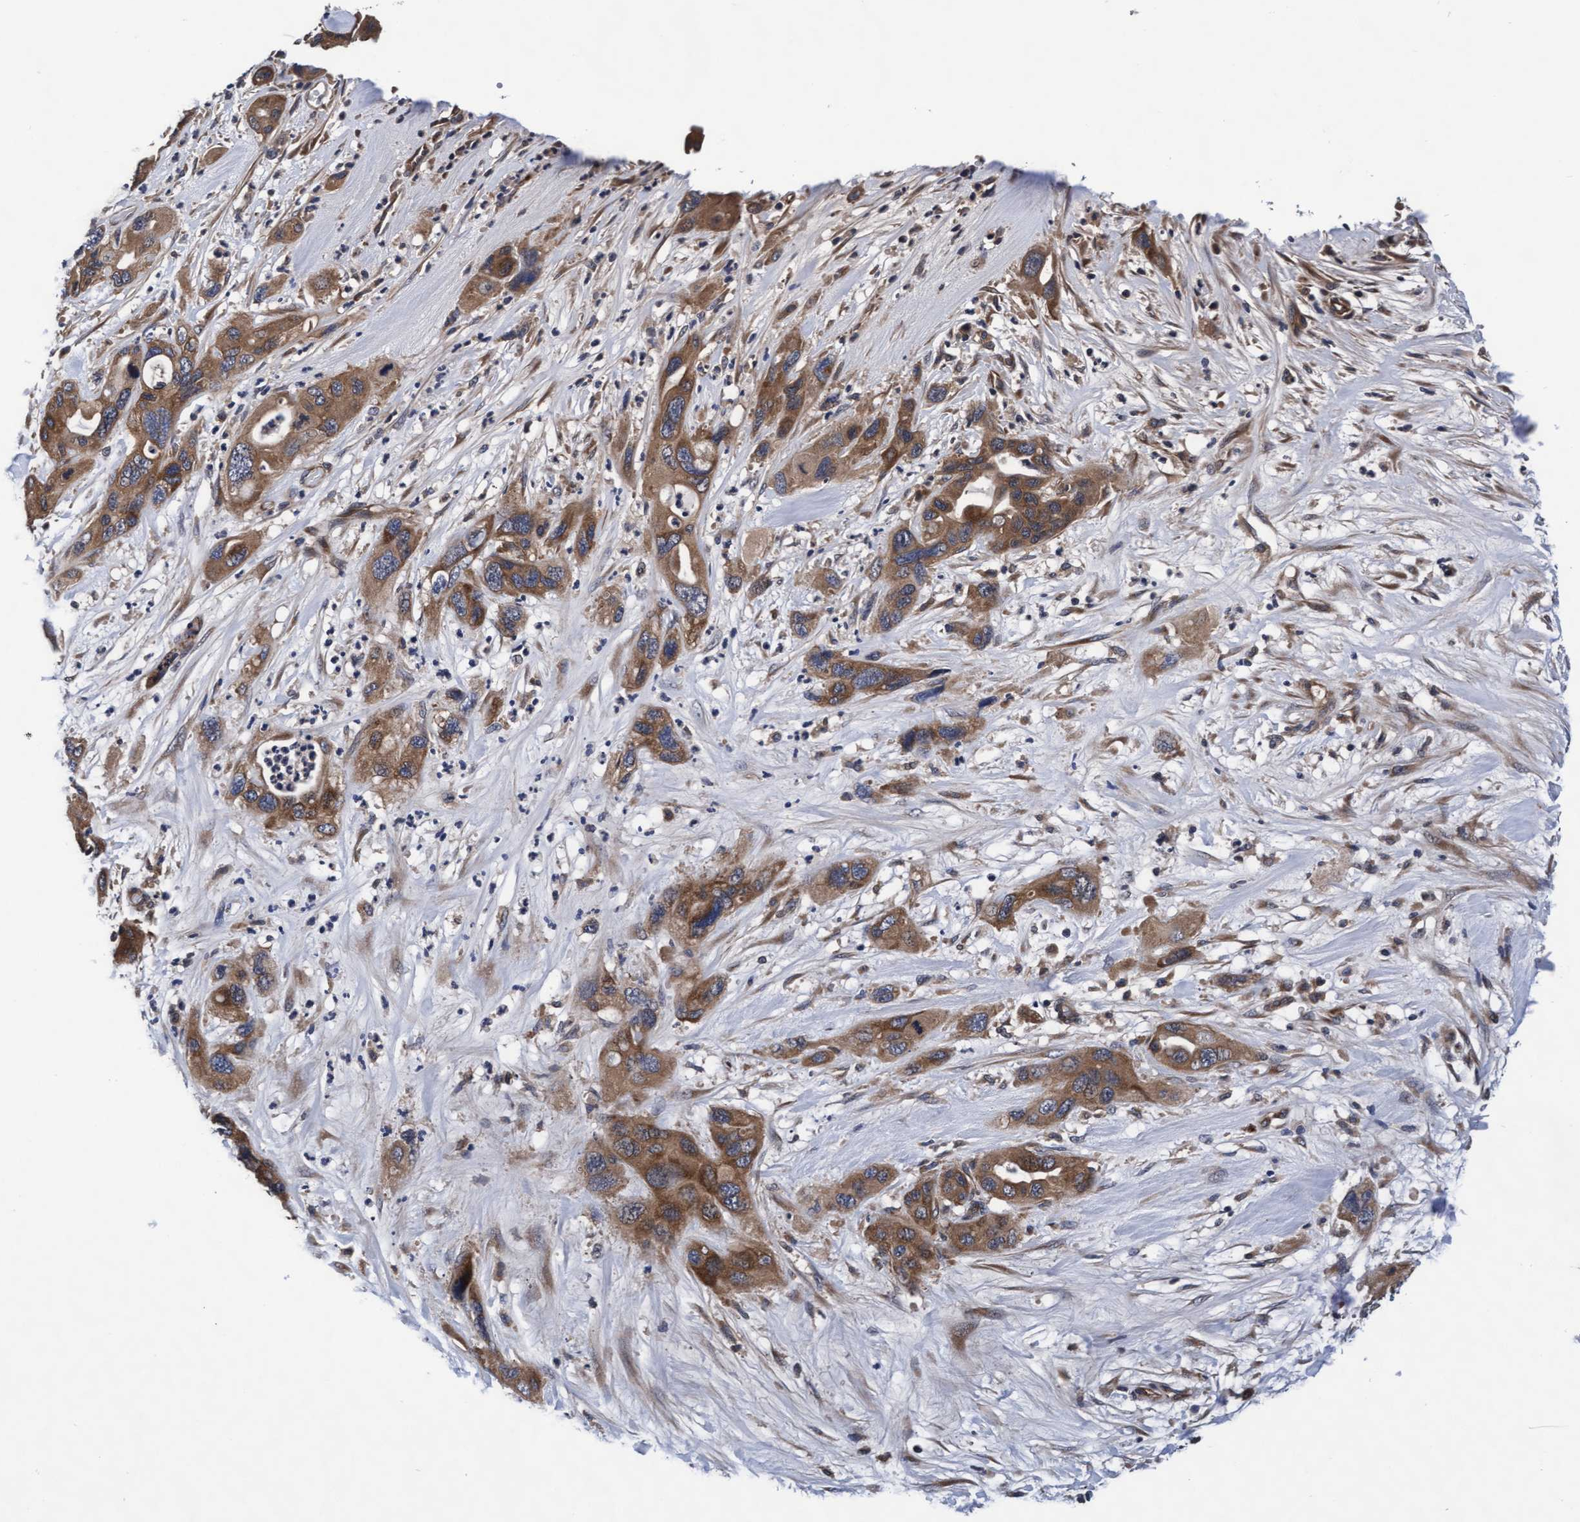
{"staining": {"intensity": "moderate", "quantity": ">75%", "location": "cytoplasmic/membranous"}, "tissue": "pancreatic cancer", "cell_type": "Tumor cells", "image_type": "cancer", "snomed": [{"axis": "morphology", "description": "Adenocarcinoma, NOS"}, {"axis": "topography", "description": "Pancreas"}], "caption": "Approximately >75% of tumor cells in human pancreatic cancer (adenocarcinoma) show moderate cytoplasmic/membranous protein staining as visualized by brown immunohistochemical staining.", "gene": "EFCAB13", "patient": {"sex": "female", "age": 71}}